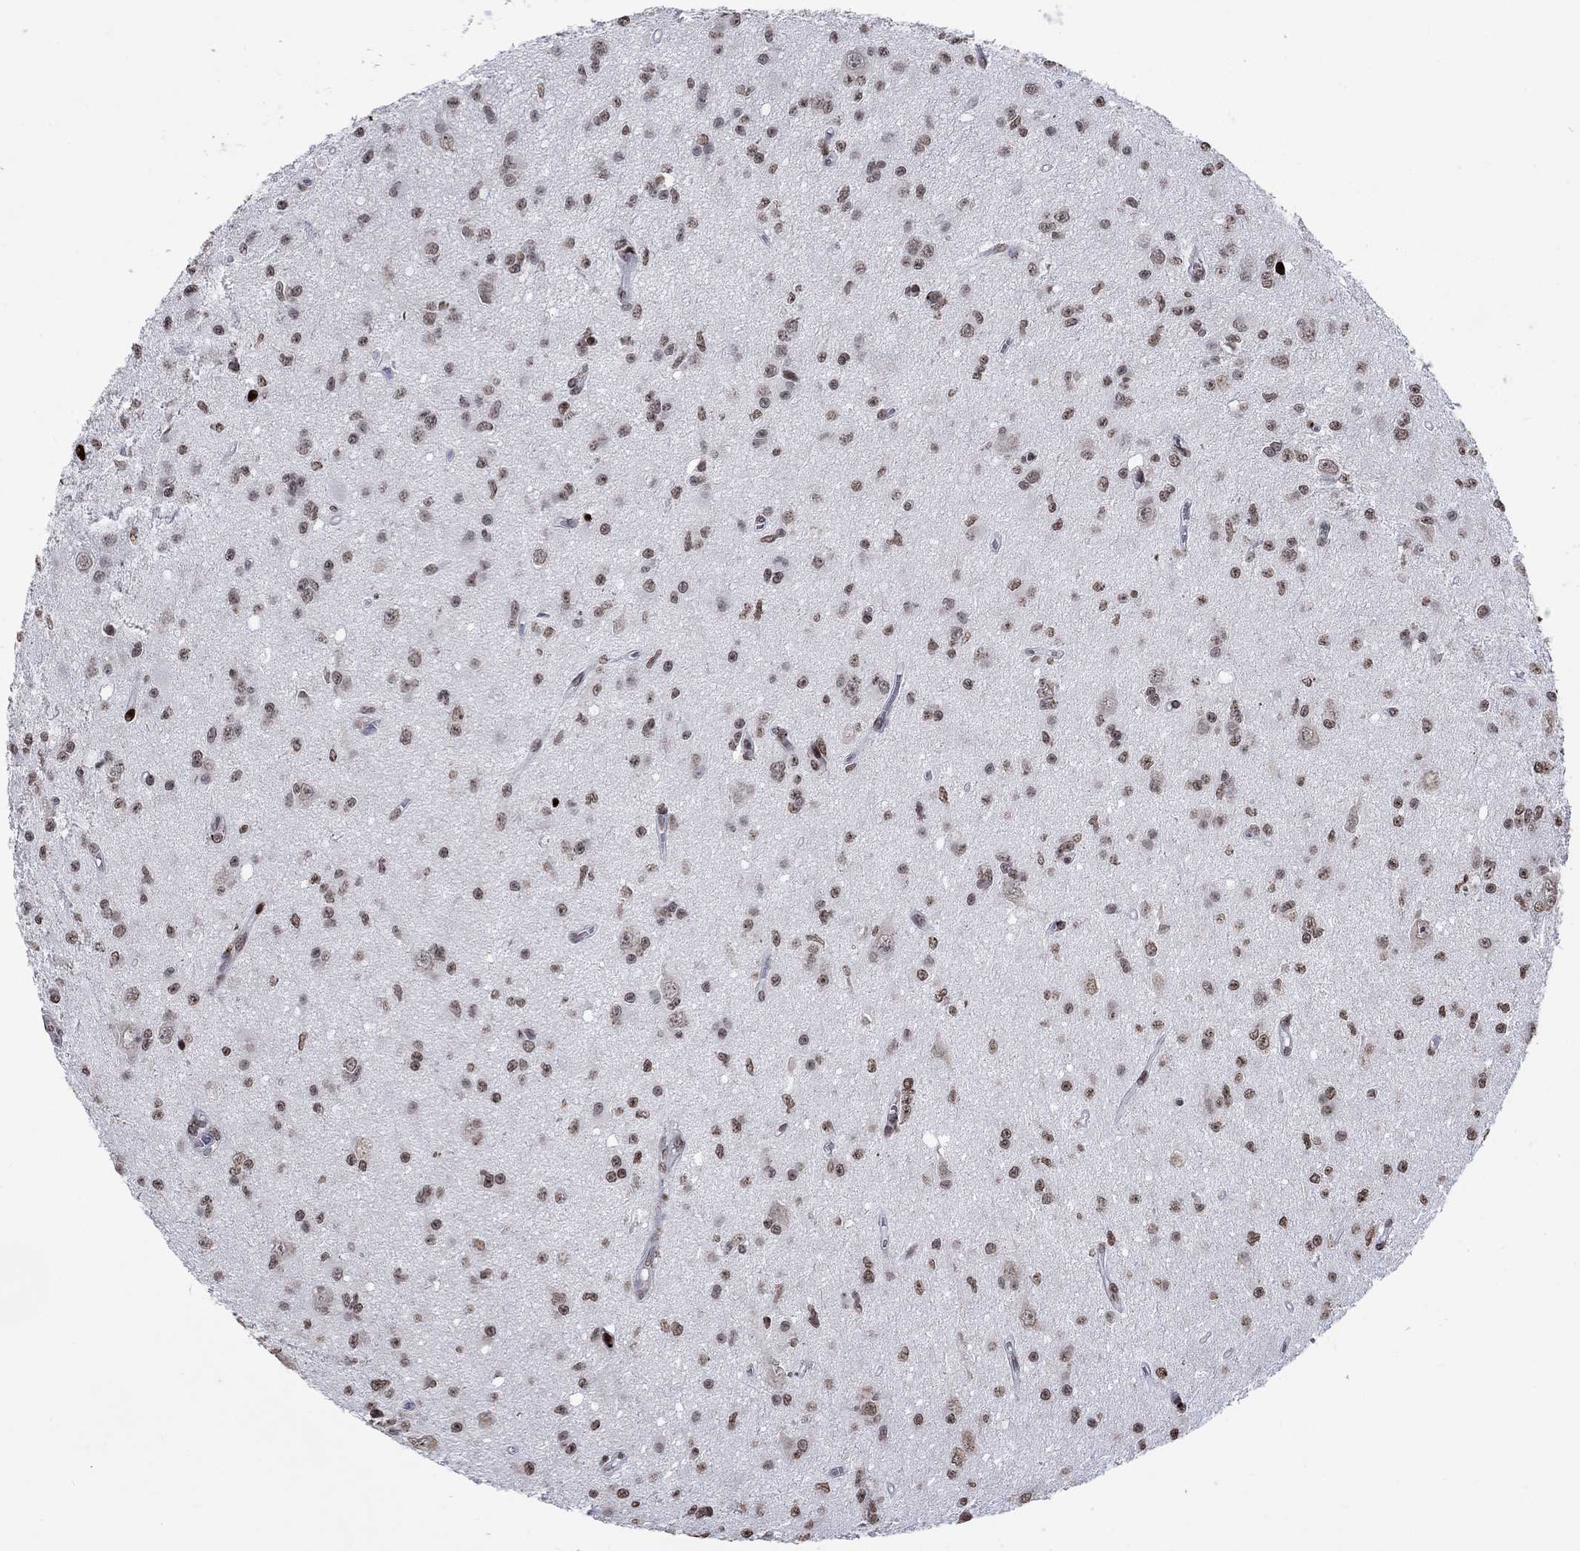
{"staining": {"intensity": "moderate", "quantity": "25%-75%", "location": "nuclear"}, "tissue": "glioma", "cell_type": "Tumor cells", "image_type": "cancer", "snomed": [{"axis": "morphology", "description": "Glioma, malignant, Low grade"}, {"axis": "topography", "description": "Brain"}], "caption": "Glioma stained for a protein (brown) reveals moderate nuclear positive expression in approximately 25%-75% of tumor cells.", "gene": "SRSF3", "patient": {"sex": "female", "age": 45}}